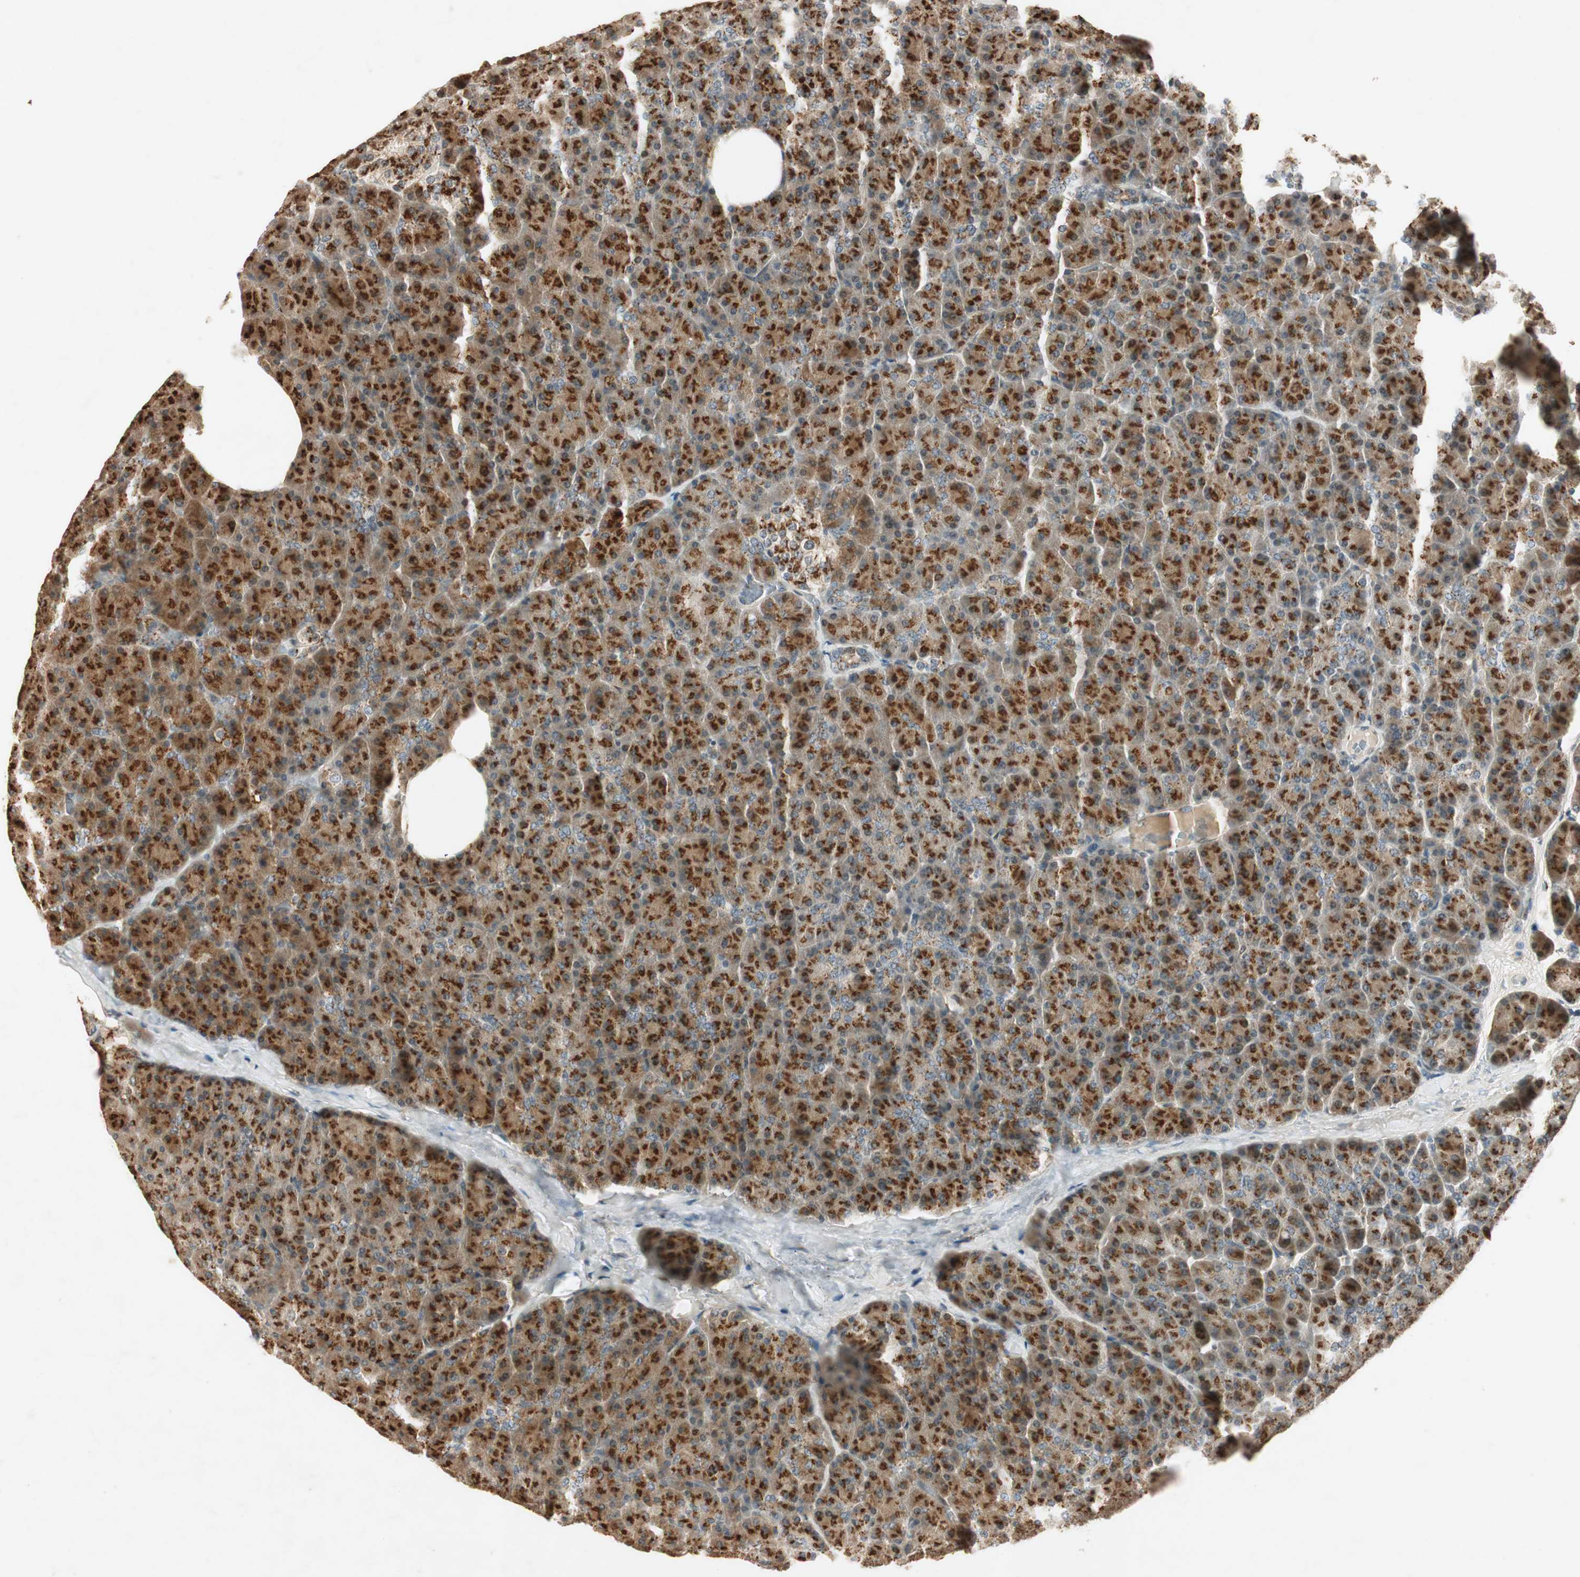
{"staining": {"intensity": "moderate", "quantity": ">75%", "location": "cytoplasmic/membranous"}, "tissue": "pancreas", "cell_type": "Exocrine glandular cells", "image_type": "normal", "snomed": [{"axis": "morphology", "description": "Normal tissue, NOS"}, {"axis": "topography", "description": "Pancreas"}], "caption": "A medium amount of moderate cytoplasmic/membranous staining is present in approximately >75% of exocrine glandular cells in normal pancreas. (brown staining indicates protein expression, while blue staining denotes nuclei).", "gene": "NEO1", "patient": {"sex": "female", "age": 35}}